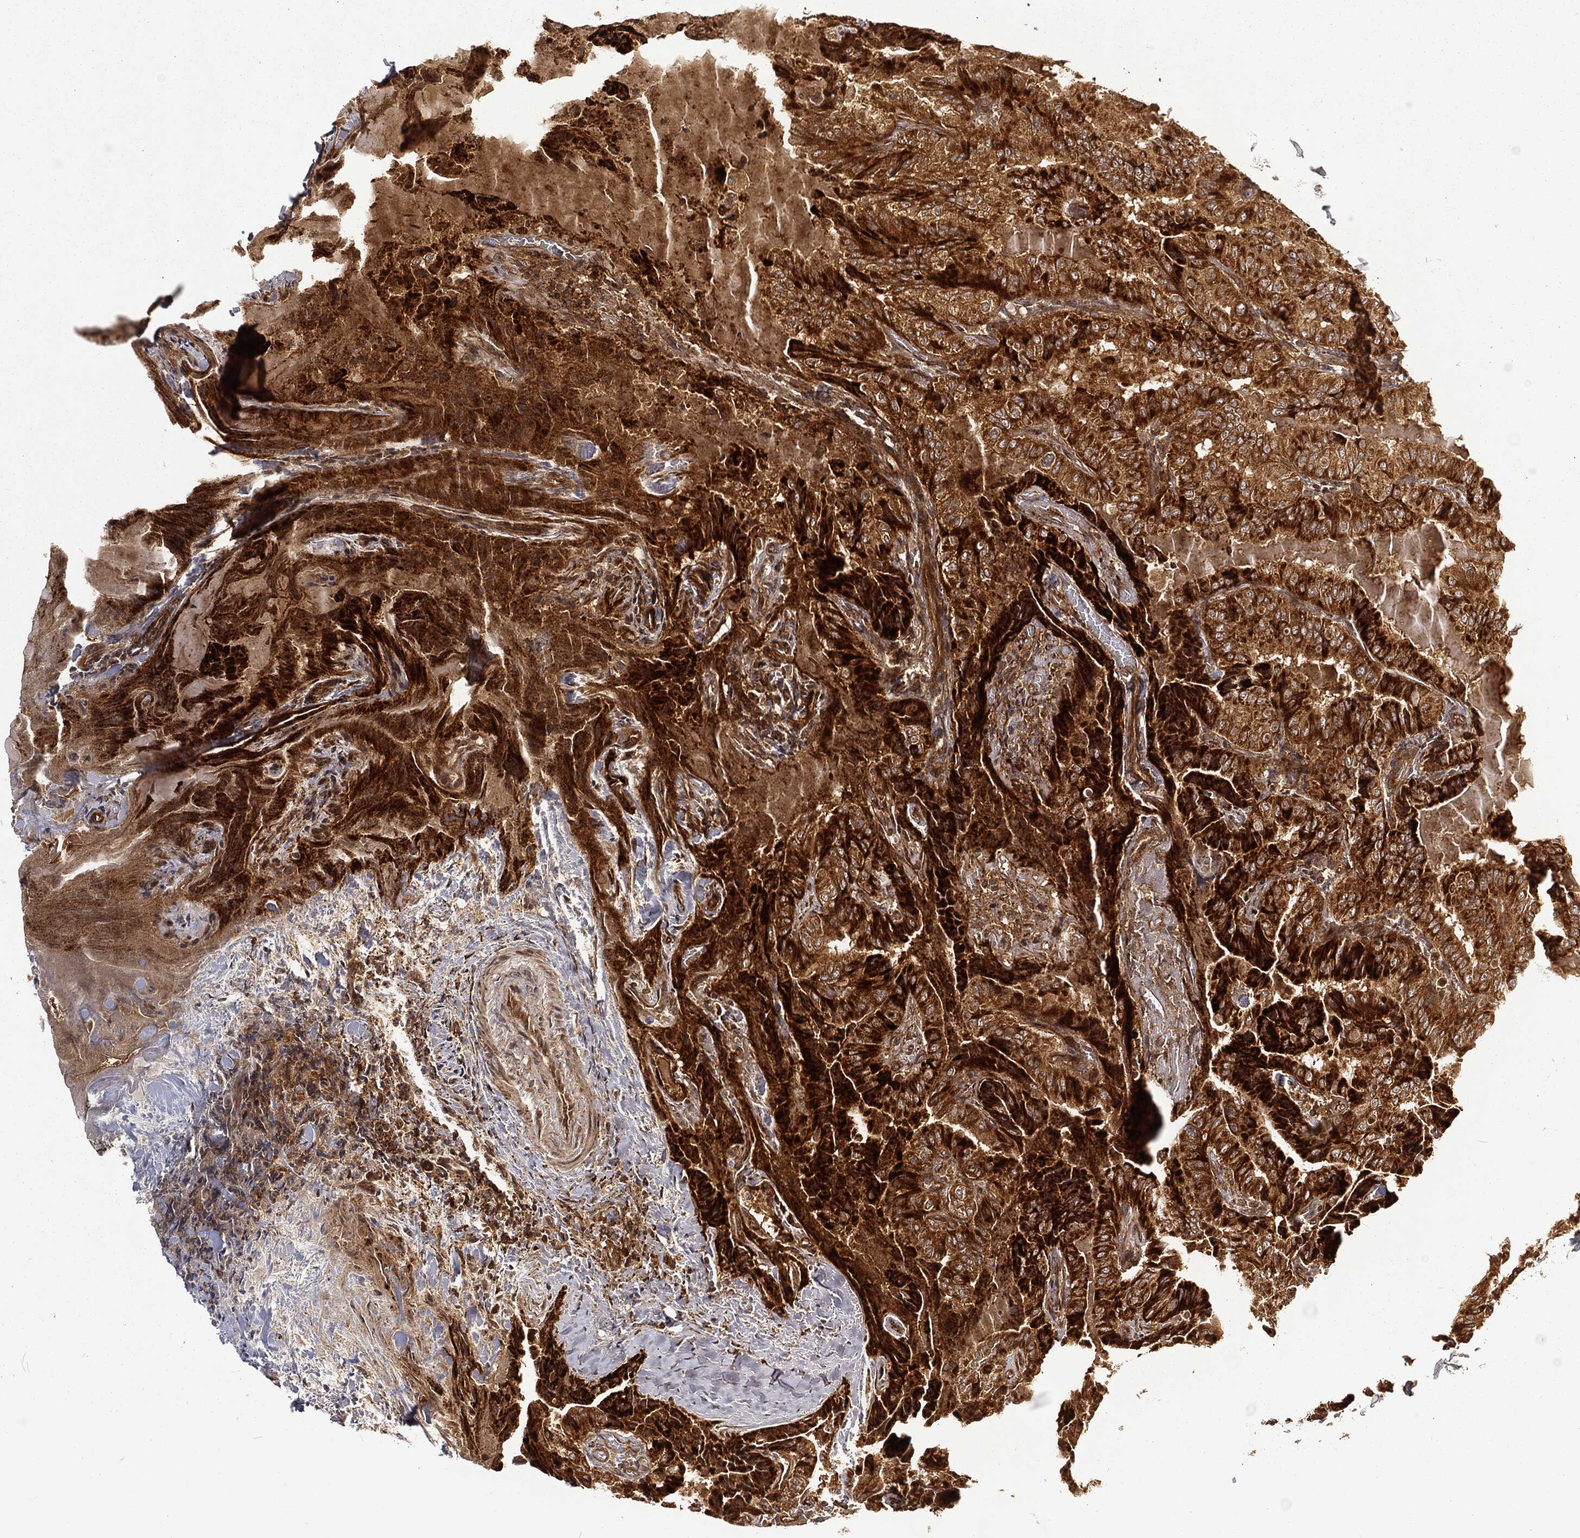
{"staining": {"intensity": "strong", "quantity": ">75%", "location": "cytoplasmic/membranous"}, "tissue": "thyroid cancer", "cell_type": "Tumor cells", "image_type": "cancer", "snomed": [{"axis": "morphology", "description": "Papillary adenocarcinoma, NOS"}, {"axis": "topography", "description": "Thyroid gland"}], "caption": "Thyroid cancer tissue exhibits strong cytoplasmic/membranous staining in approximately >75% of tumor cells, visualized by immunohistochemistry.", "gene": "RFTN1", "patient": {"sex": "female", "age": 68}}